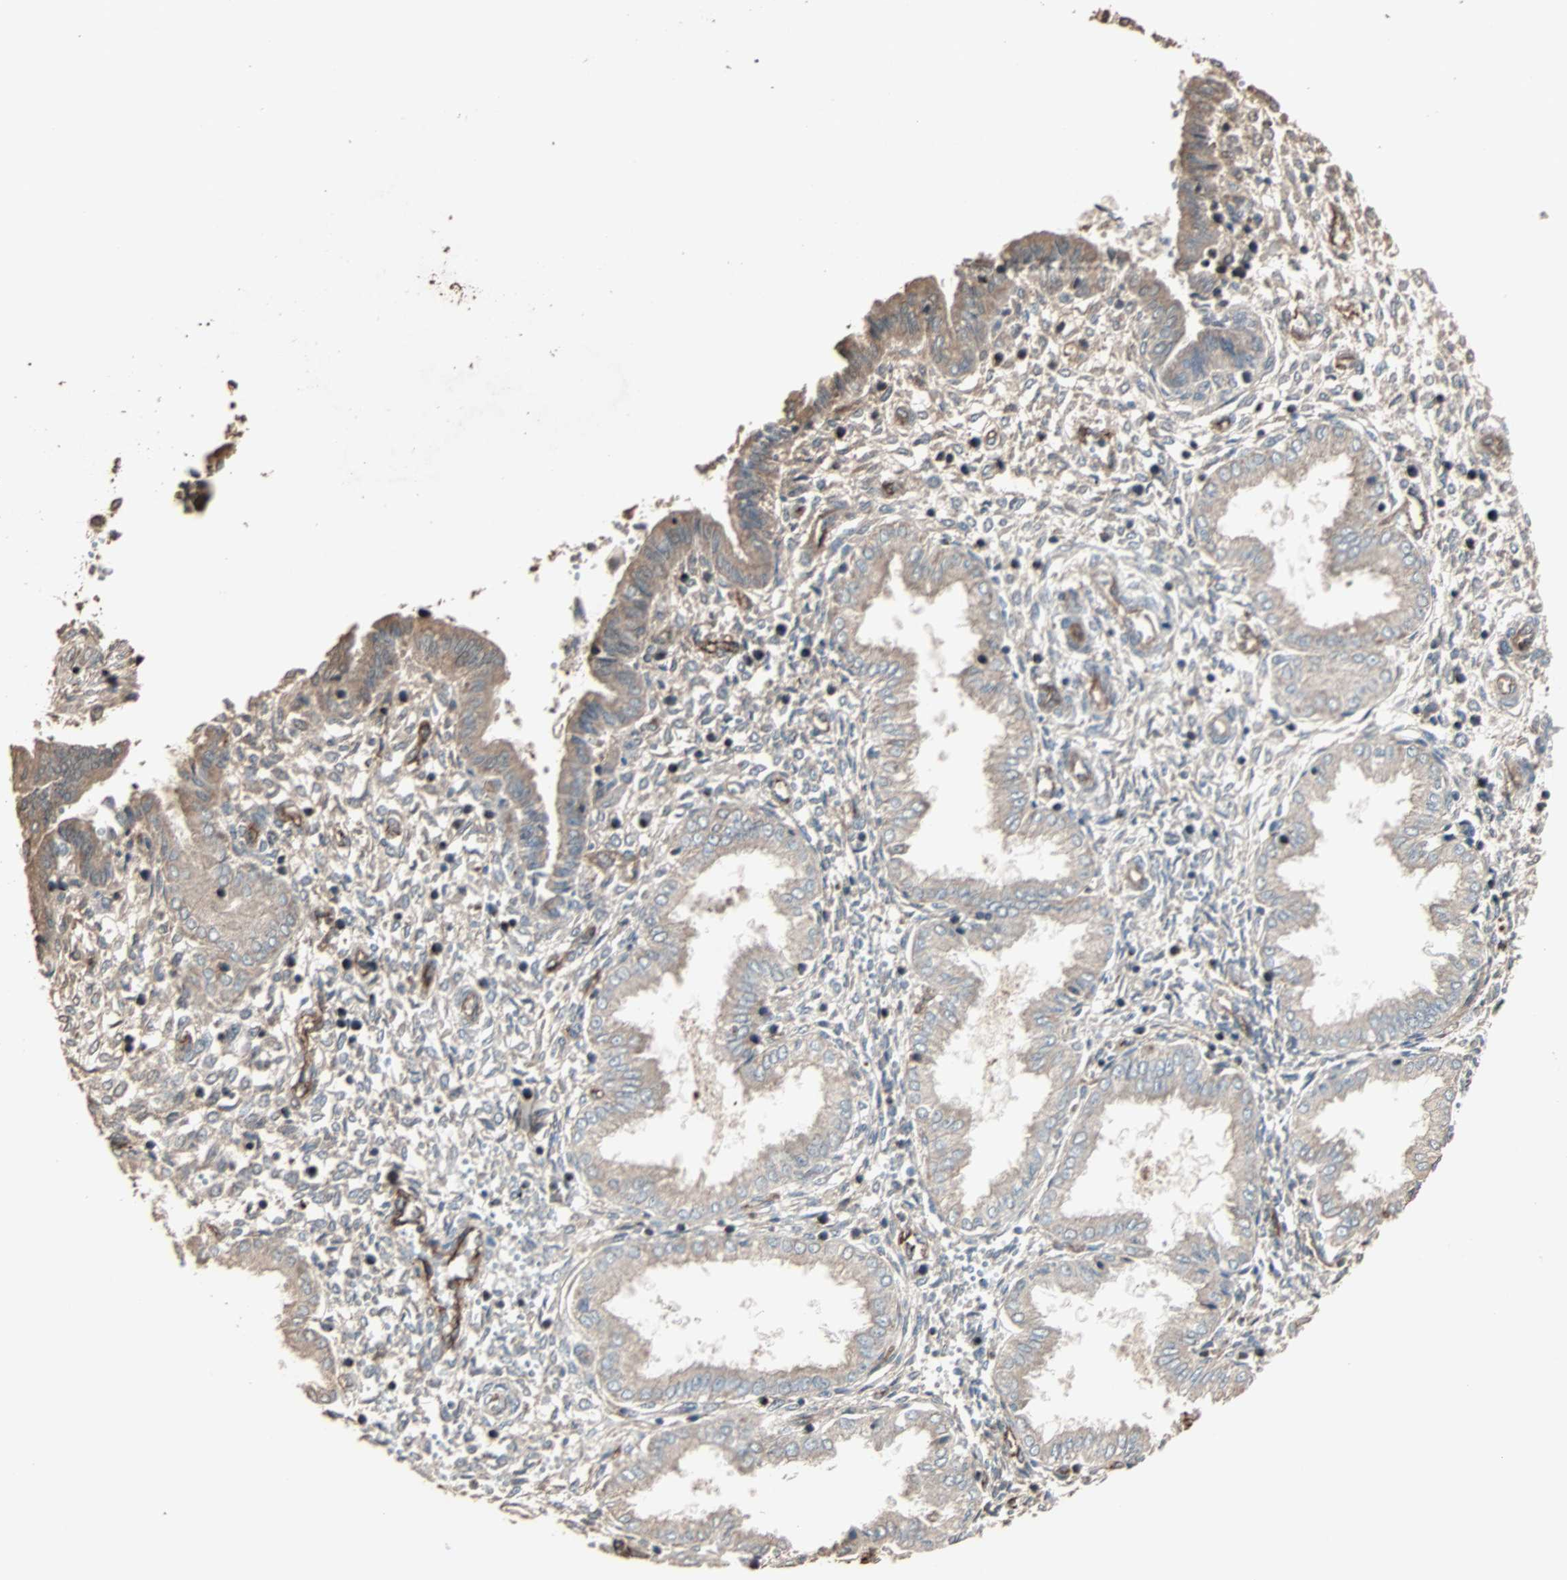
{"staining": {"intensity": "weak", "quantity": "<25%", "location": "cytoplasmic/membranous"}, "tissue": "endometrium", "cell_type": "Cells in endometrial stroma", "image_type": "normal", "snomed": [{"axis": "morphology", "description": "Normal tissue, NOS"}, {"axis": "topography", "description": "Endometrium"}], "caption": "This histopathology image is of unremarkable endometrium stained with IHC to label a protein in brown with the nuclei are counter-stained blue. There is no expression in cells in endometrial stroma. (Stains: DAB immunohistochemistry (IHC) with hematoxylin counter stain, Microscopy: brightfield microscopy at high magnification).", "gene": "CALCRL", "patient": {"sex": "female", "age": 33}}